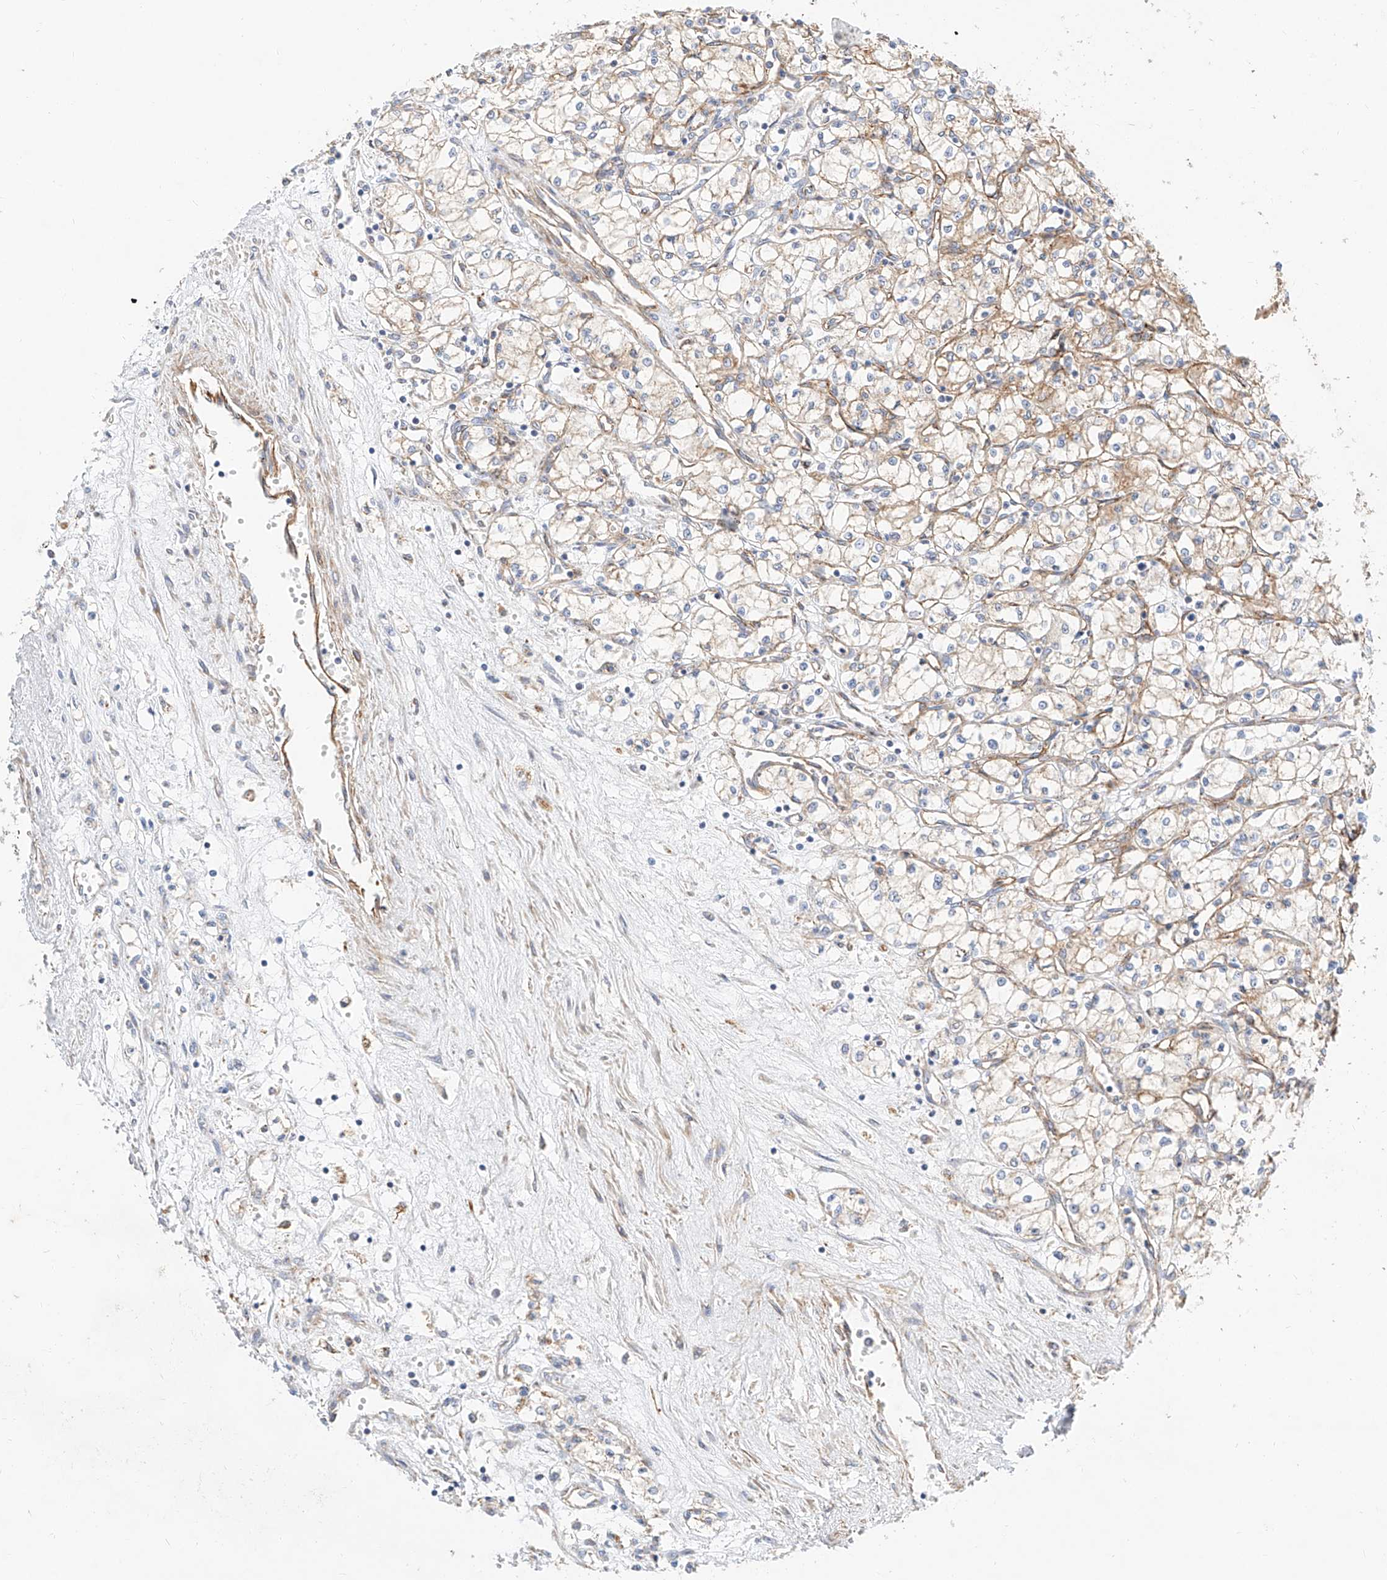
{"staining": {"intensity": "weak", "quantity": ">75%", "location": "cytoplasmic/membranous"}, "tissue": "renal cancer", "cell_type": "Tumor cells", "image_type": "cancer", "snomed": [{"axis": "morphology", "description": "Adenocarcinoma, NOS"}, {"axis": "topography", "description": "Kidney"}], "caption": "A histopathology image of human adenocarcinoma (renal) stained for a protein demonstrates weak cytoplasmic/membranous brown staining in tumor cells. Using DAB (3,3'-diaminobenzidine) (brown) and hematoxylin (blue) stains, captured at high magnification using brightfield microscopy.", "gene": "CST9", "patient": {"sex": "male", "age": 59}}